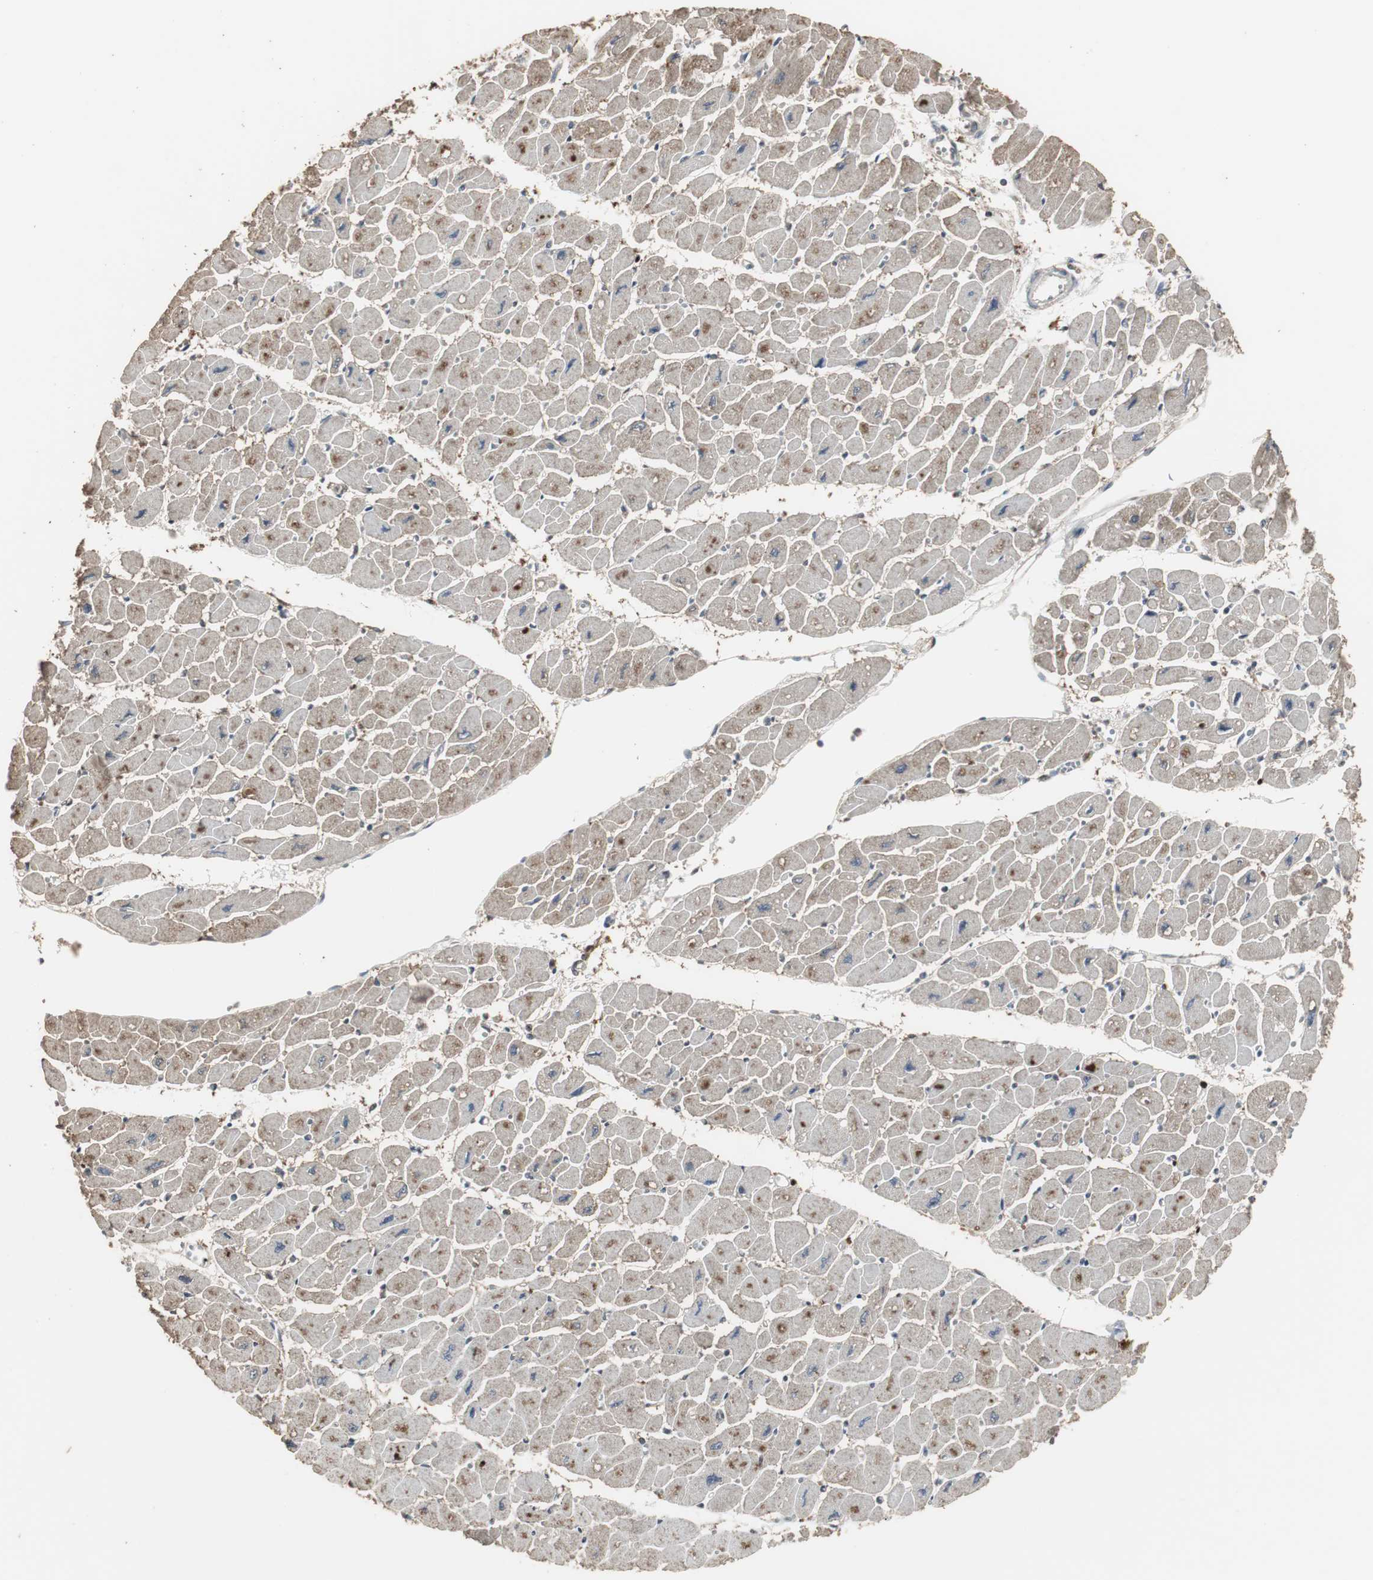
{"staining": {"intensity": "moderate", "quantity": "25%-75%", "location": "cytoplasmic/membranous"}, "tissue": "heart muscle", "cell_type": "Cardiomyocytes", "image_type": "normal", "snomed": [{"axis": "morphology", "description": "Normal tissue, NOS"}, {"axis": "topography", "description": "Heart"}], "caption": "A brown stain labels moderate cytoplasmic/membranous expression of a protein in cardiomyocytes of unremarkable human heart muscle. (Stains: DAB in brown, nuclei in blue, Microscopy: brightfield microscopy at high magnification).", "gene": "HPRT1", "patient": {"sex": "female", "age": 54}}